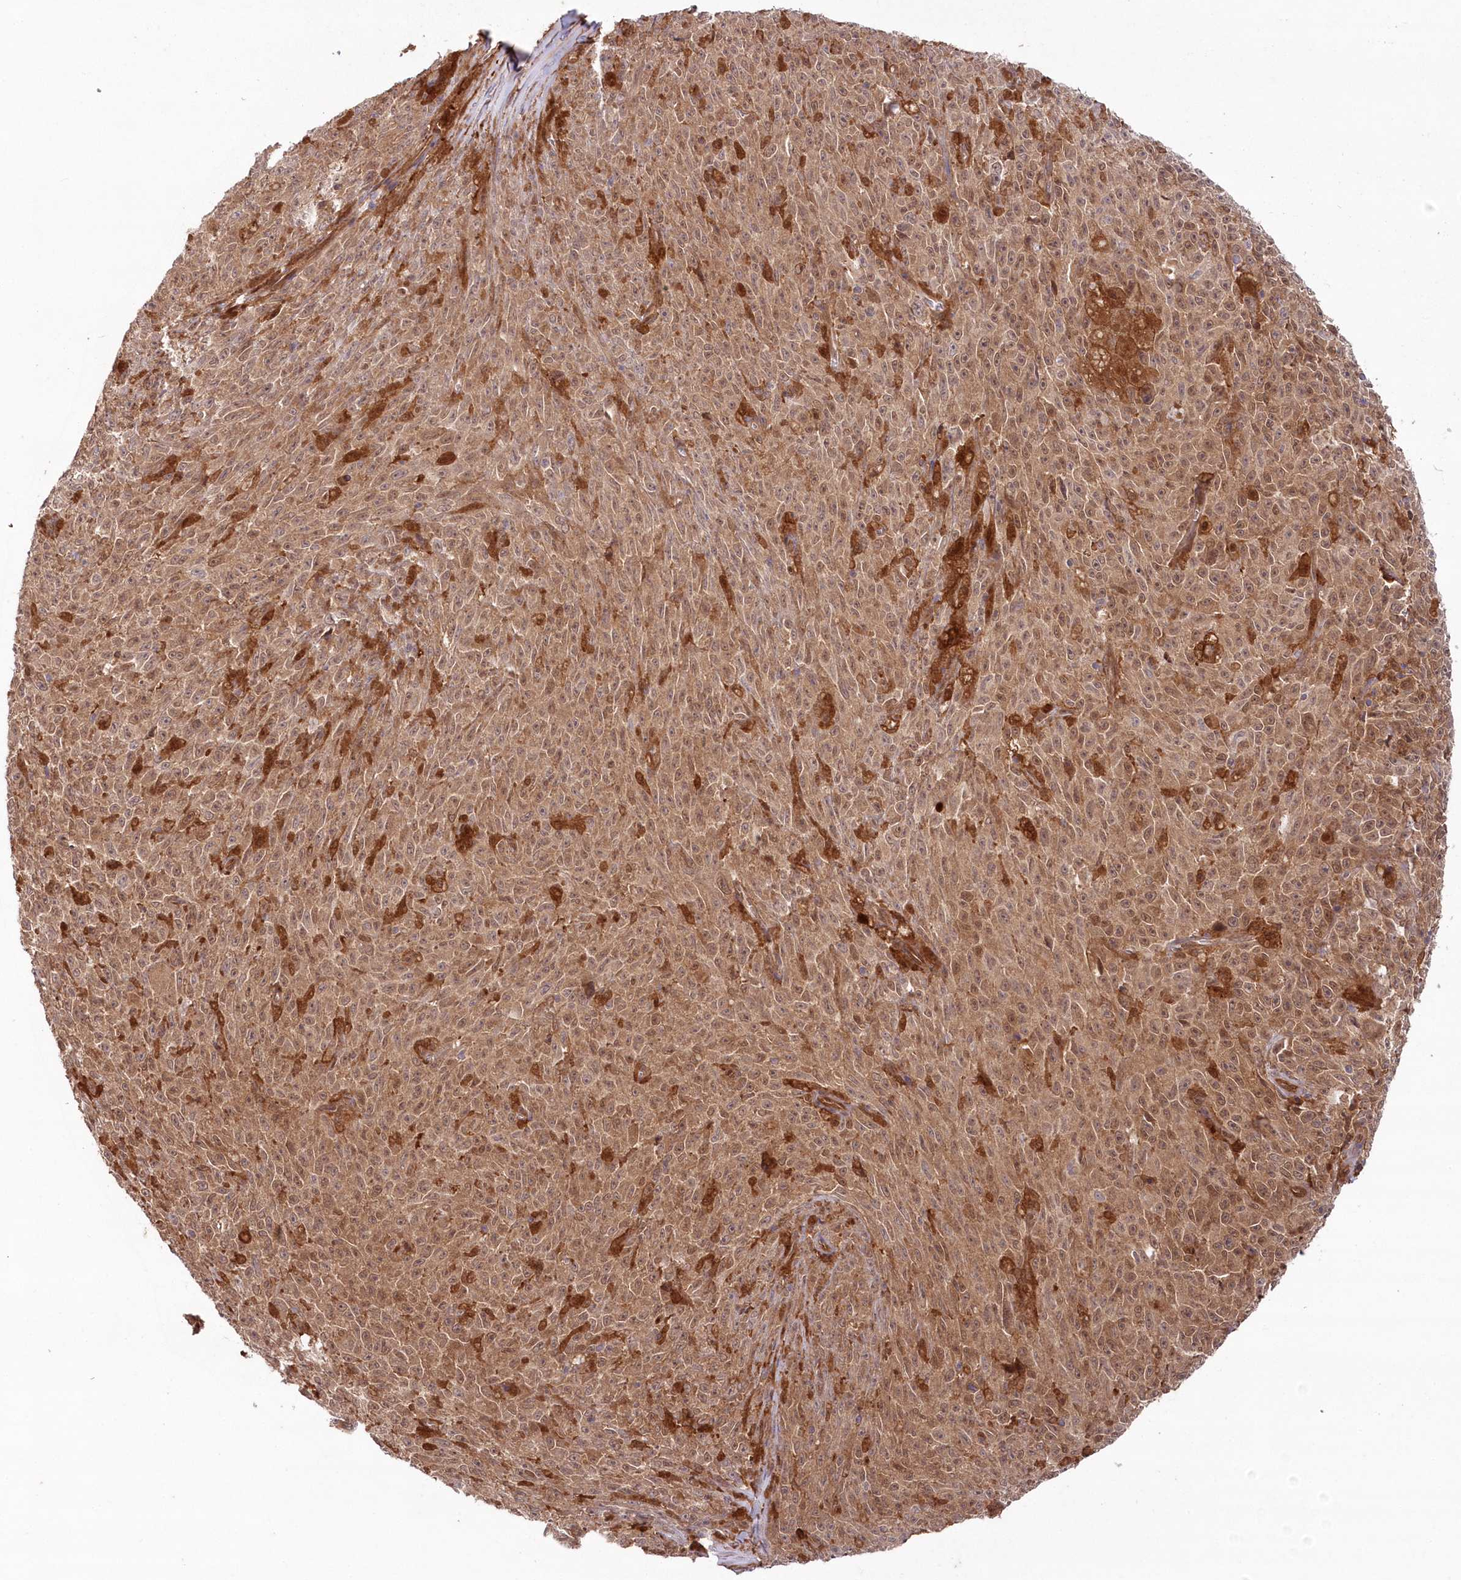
{"staining": {"intensity": "moderate", "quantity": ">75%", "location": "cytoplasmic/membranous"}, "tissue": "melanoma", "cell_type": "Tumor cells", "image_type": "cancer", "snomed": [{"axis": "morphology", "description": "Malignant melanoma, NOS"}, {"axis": "topography", "description": "Skin"}], "caption": "Immunohistochemical staining of human malignant melanoma reveals moderate cytoplasmic/membranous protein expression in approximately >75% of tumor cells.", "gene": "GBE1", "patient": {"sex": "female", "age": 82}}